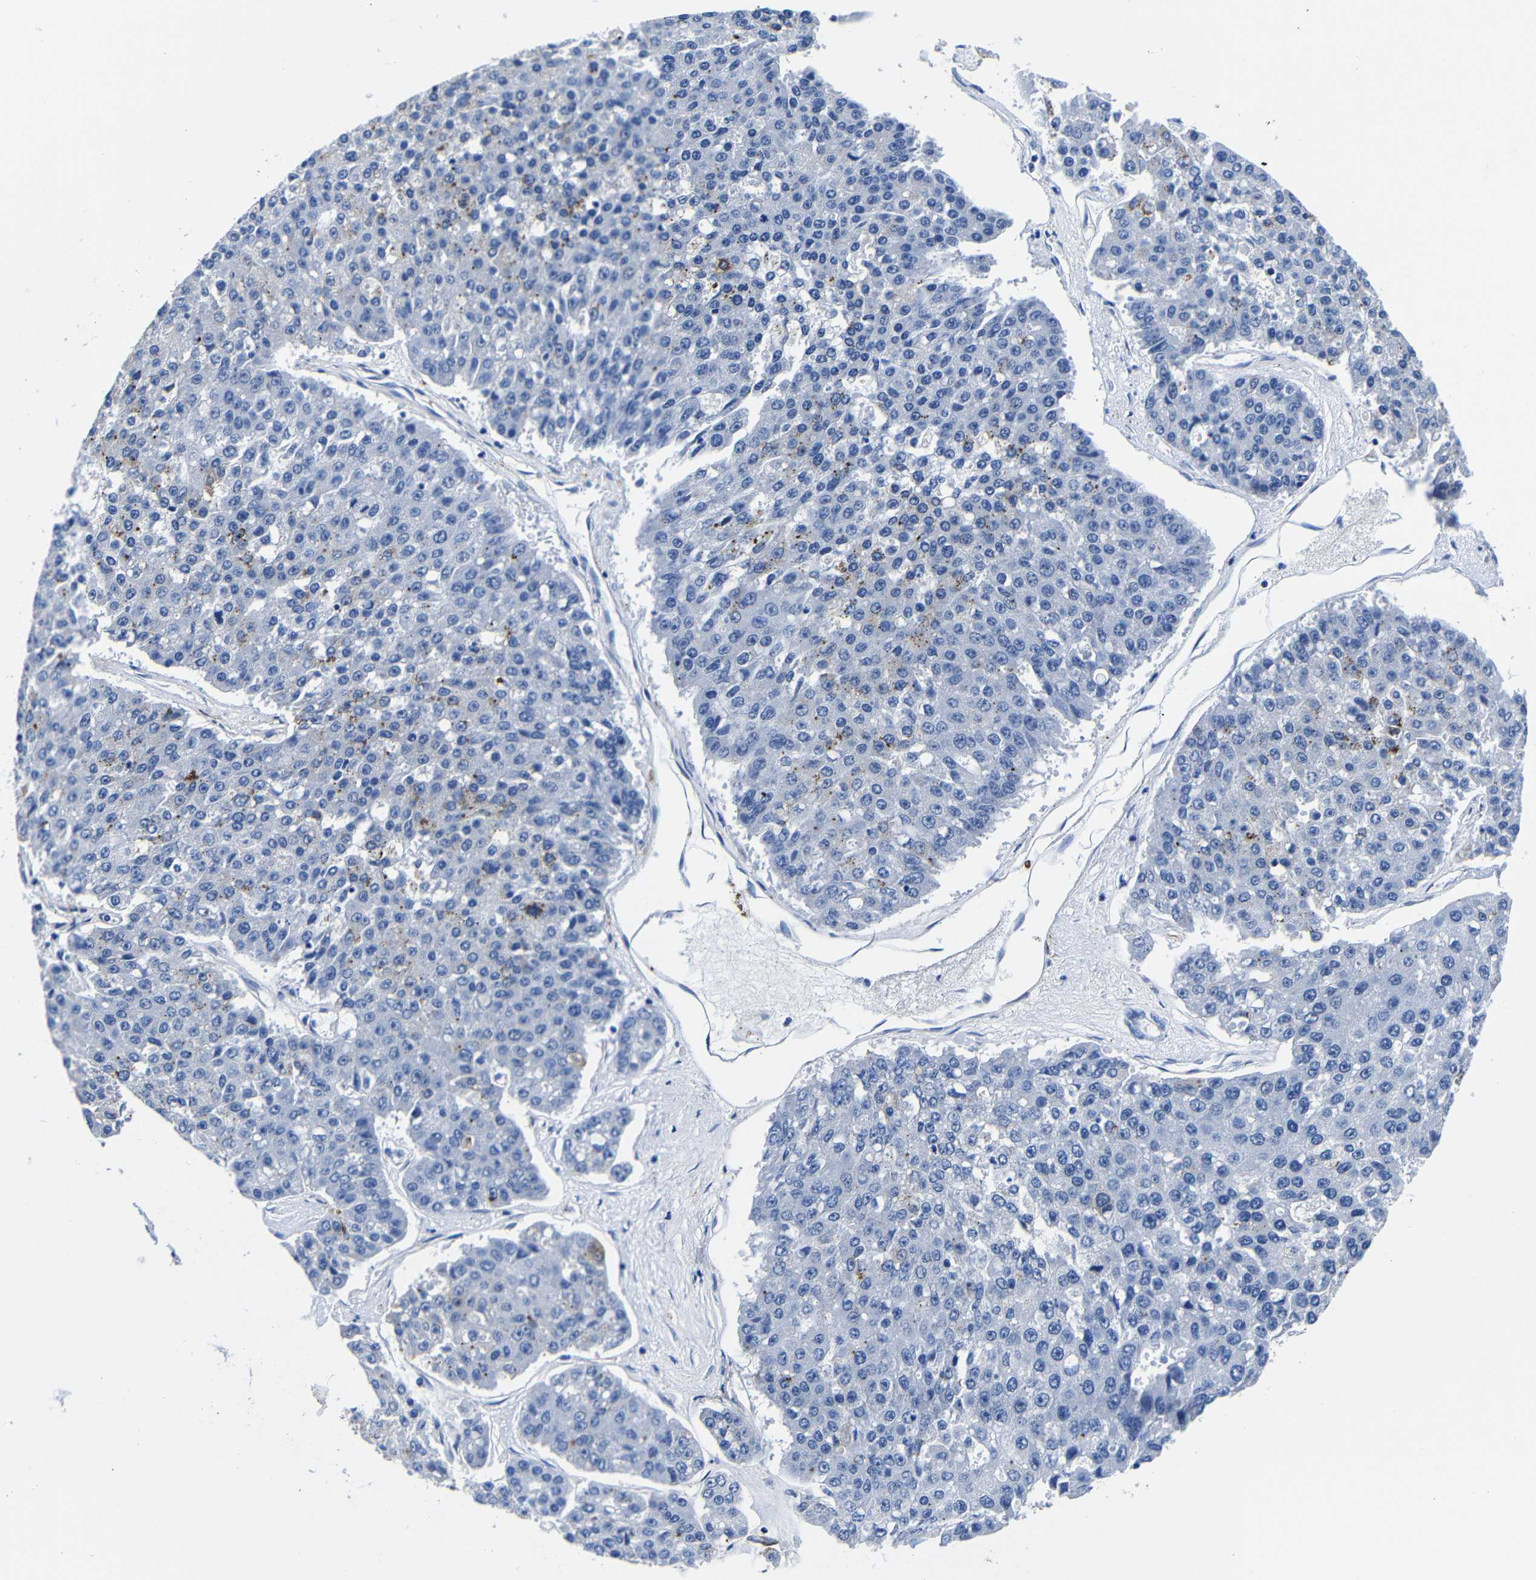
{"staining": {"intensity": "negative", "quantity": "none", "location": "none"}, "tissue": "pancreatic cancer", "cell_type": "Tumor cells", "image_type": "cancer", "snomed": [{"axis": "morphology", "description": "Adenocarcinoma, NOS"}, {"axis": "topography", "description": "Pancreas"}], "caption": "A micrograph of human pancreatic adenocarcinoma is negative for staining in tumor cells. (DAB (3,3'-diaminobenzidine) immunohistochemistry (IHC), high magnification).", "gene": "LRIG1", "patient": {"sex": "male", "age": 50}}